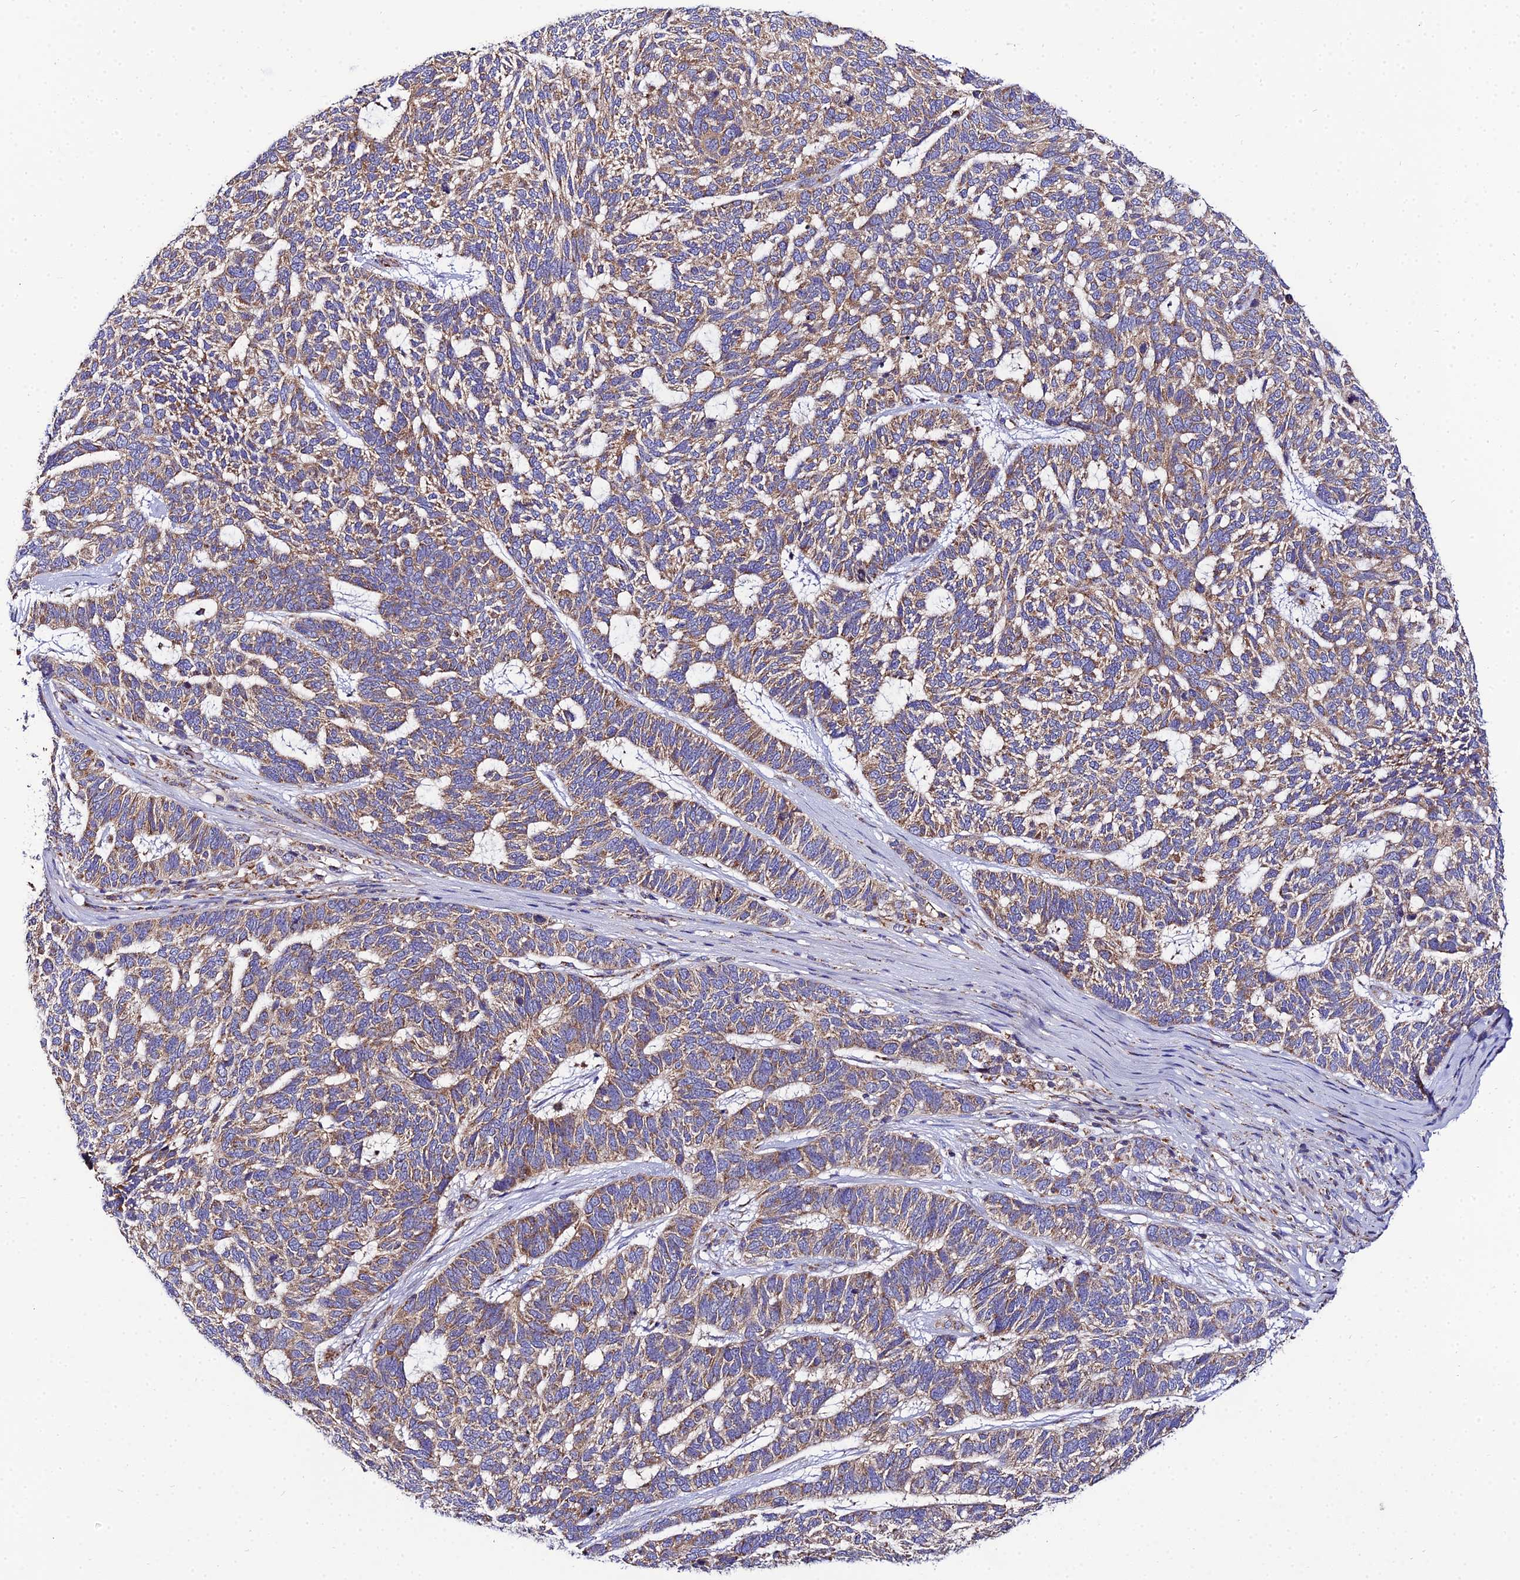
{"staining": {"intensity": "moderate", "quantity": "25%-75%", "location": "cytoplasmic/membranous"}, "tissue": "skin cancer", "cell_type": "Tumor cells", "image_type": "cancer", "snomed": [{"axis": "morphology", "description": "Basal cell carcinoma"}, {"axis": "topography", "description": "Skin"}], "caption": "Skin cancer stained with immunohistochemistry (IHC) shows moderate cytoplasmic/membranous expression in approximately 25%-75% of tumor cells.", "gene": "NIPSNAP3A", "patient": {"sex": "female", "age": 65}}